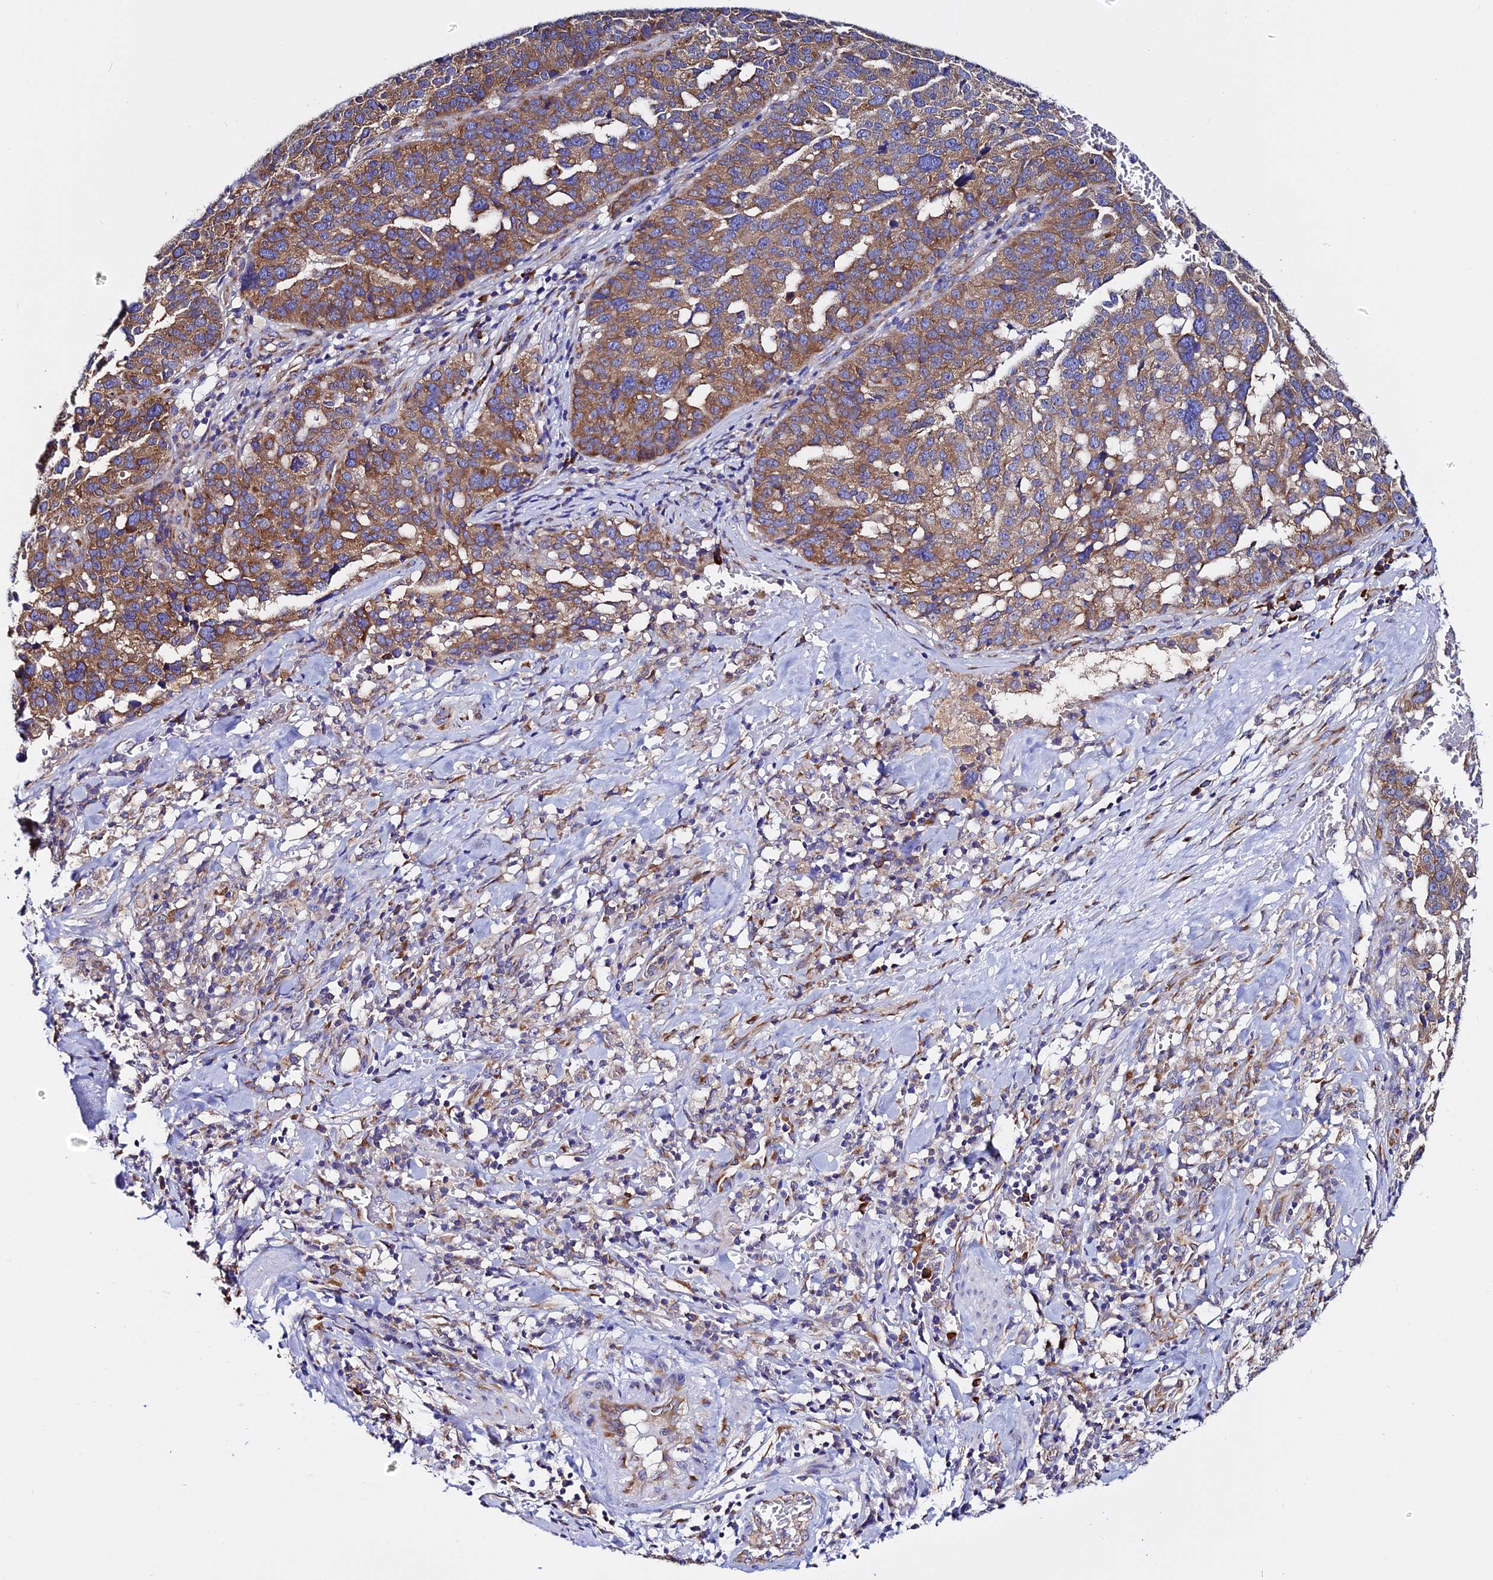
{"staining": {"intensity": "moderate", "quantity": ">75%", "location": "cytoplasmic/membranous"}, "tissue": "ovarian cancer", "cell_type": "Tumor cells", "image_type": "cancer", "snomed": [{"axis": "morphology", "description": "Cystadenocarcinoma, serous, NOS"}, {"axis": "topography", "description": "Ovary"}], "caption": "Immunohistochemical staining of human ovarian cancer (serous cystadenocarcinoma) reveals medium levels of moderate cytoplasmic/membranous protein positivity in approximately >75% of tumor cells. (Stains: DAB (3,3'-diaminobenzidine) in brown, nuclei in blue, Microscopy: brightfield microscopy at high magnification).", "gene": "EEF1G", "patient": {"sex": "female", "age": 59}}